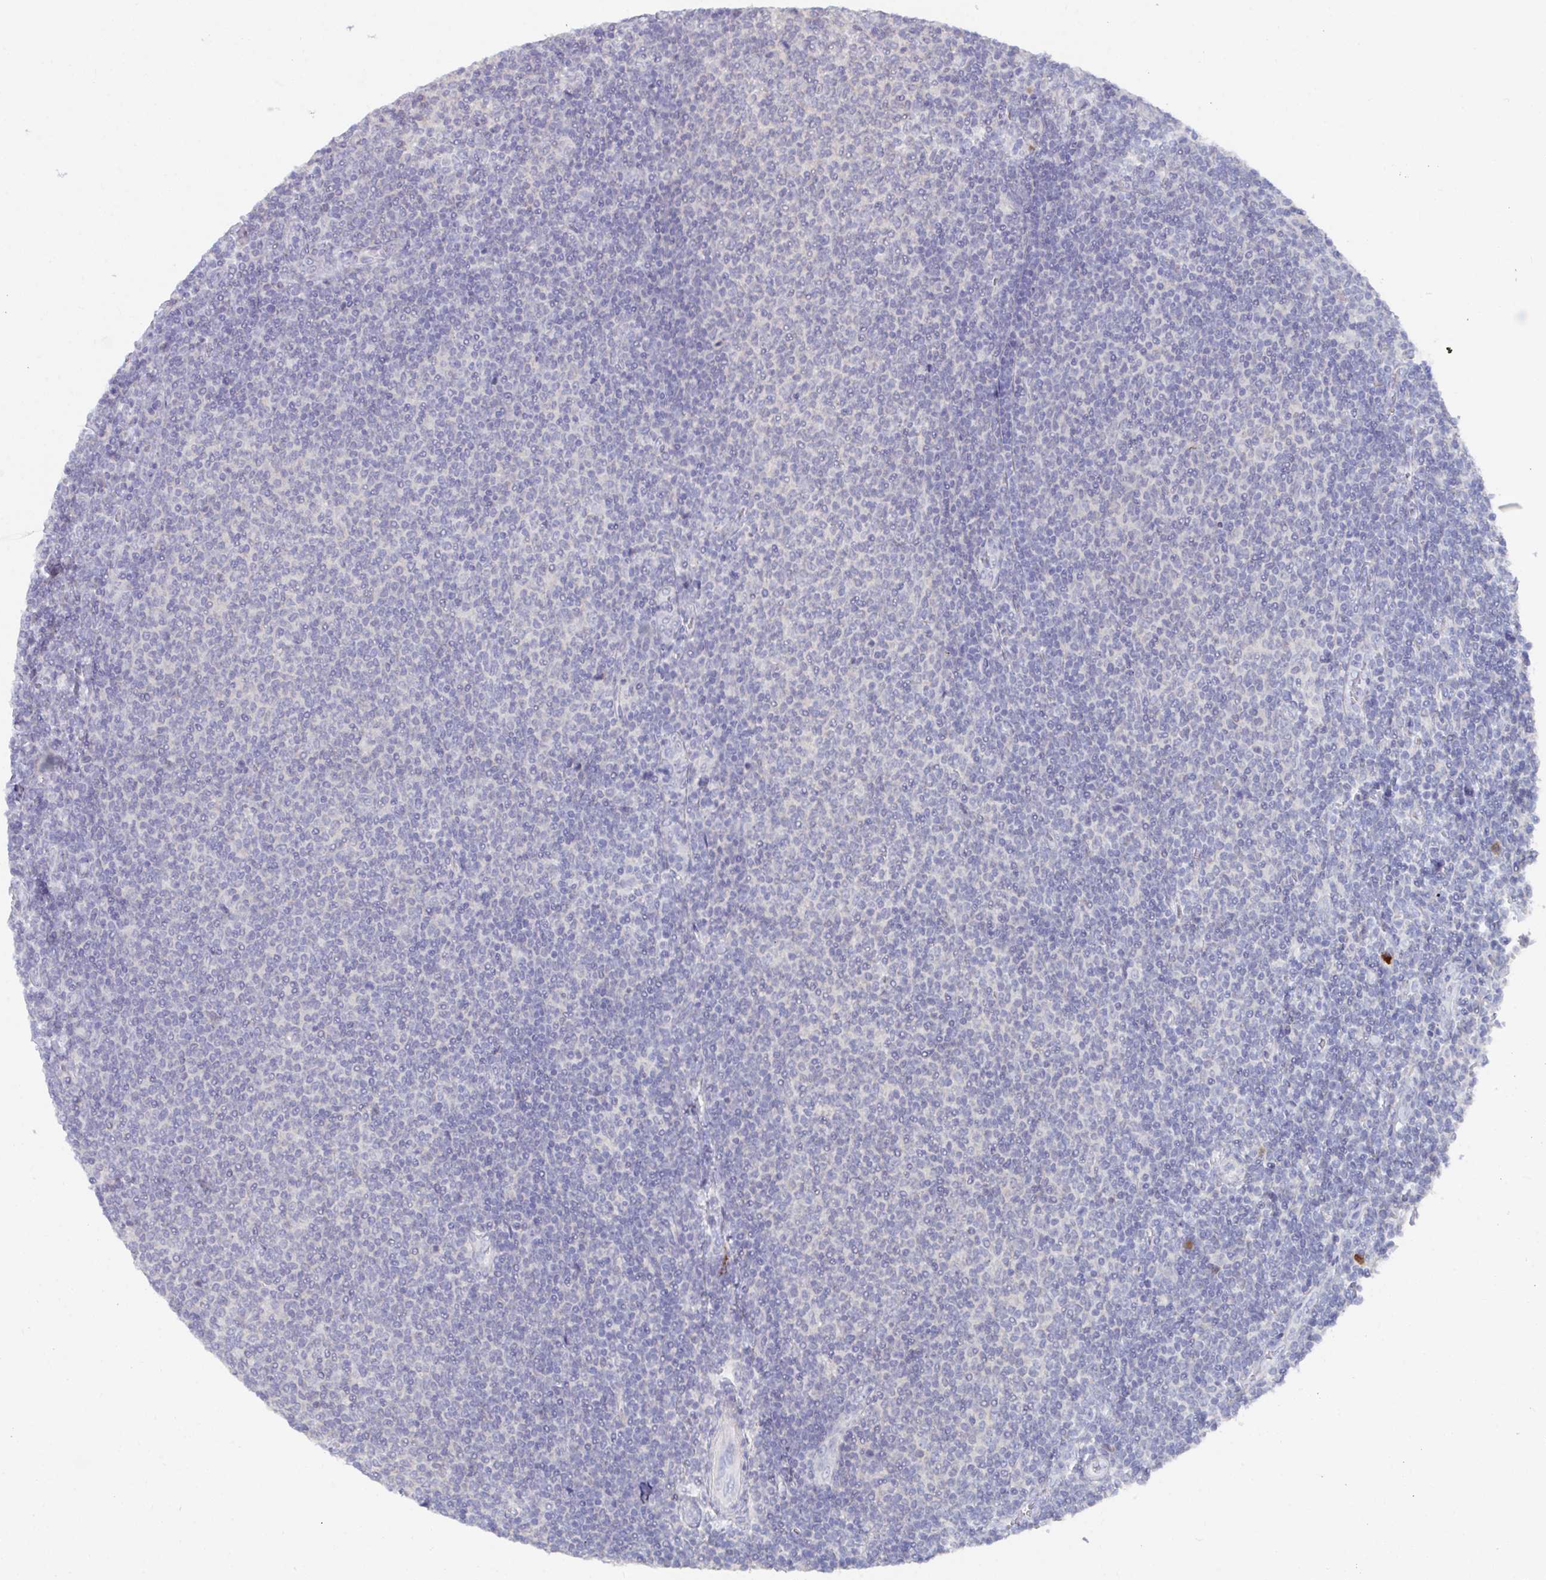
{"staining": {"intensity": "negative", "quantity": "none", "location": "none"}, "tissue": "lymphoma", "cell_type": "Tumor cells", "image_type": "cancer", "snomed": [{"axis": "morphology", "description": "Malignant lymphoma, non-Hodgkin's type, Low grade"}, {"axis": "topography", "description": "Lymph node"}], "caption": "A high-resolution image shows immunohistochemistry staining of lymphoma, which demonstrates no significant staining in tumor cells.", "gene": "KCNK5", "patient": {"sex": "male", "age": 52}}